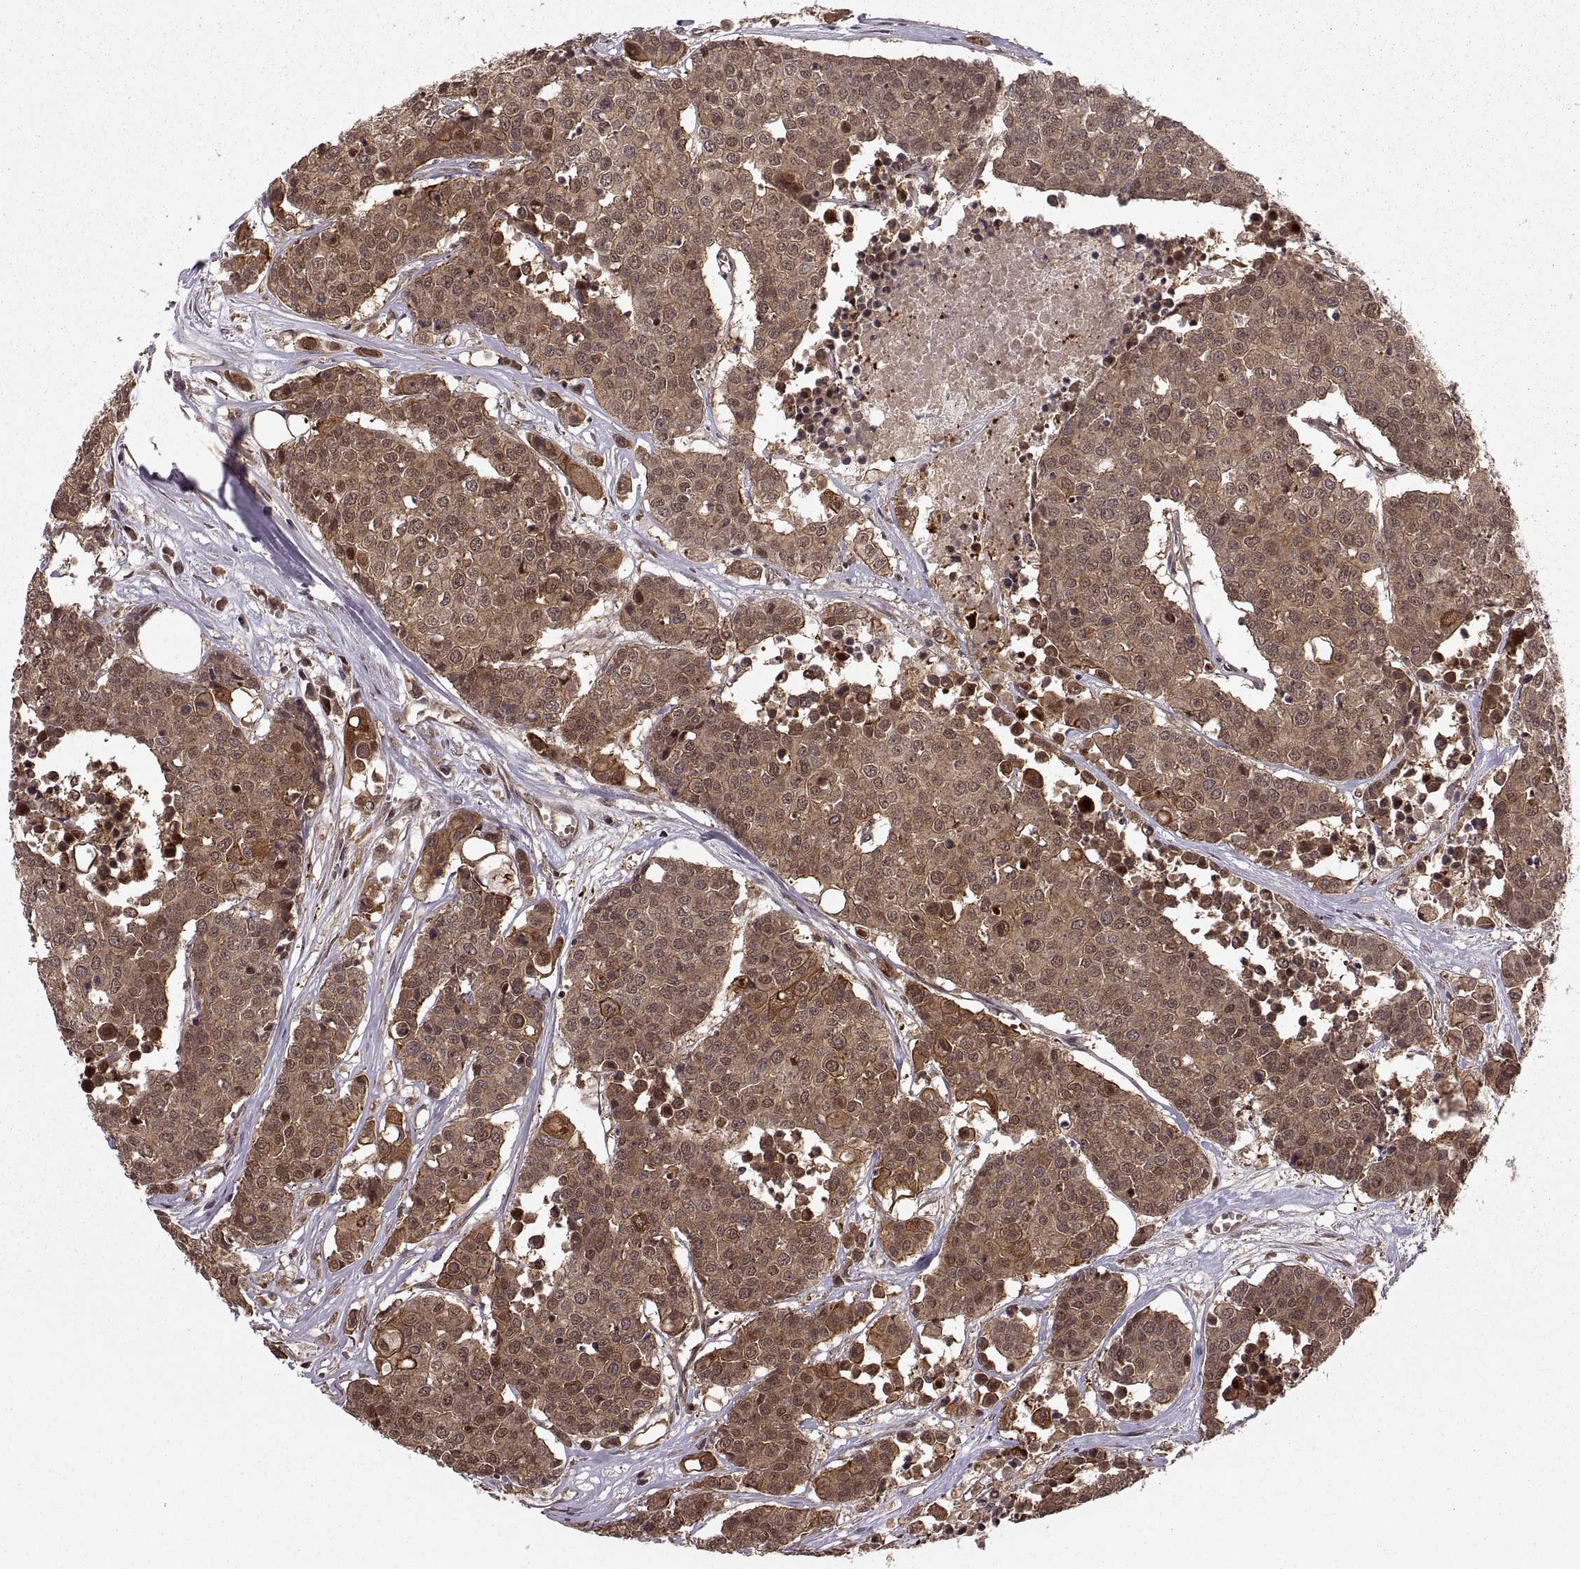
{"staining": {"intensity": "moderate", "quantity": ">75%", "location": "cytoplasmic/membranous"}, "tissue": "carcinoid", "cell_type": "Tumor cells", "image_type": "cancer", "snomed": [{"axis": "morphology", "description": "Carcinoid, malignant, NOS"}, {"axis": "topography", "description": "Colon"}], "caption": "This histopathology image displays malignant carcinoid stained with immunohistochemistry (IHC) to label a protein in brown. The cytoplasmic/membranous of tumor cells show moderate positivity for the protein. Nuclei are counter-stained blue.", "gene": "DEDD", "patient": {"sex": "male", "age": 81}}